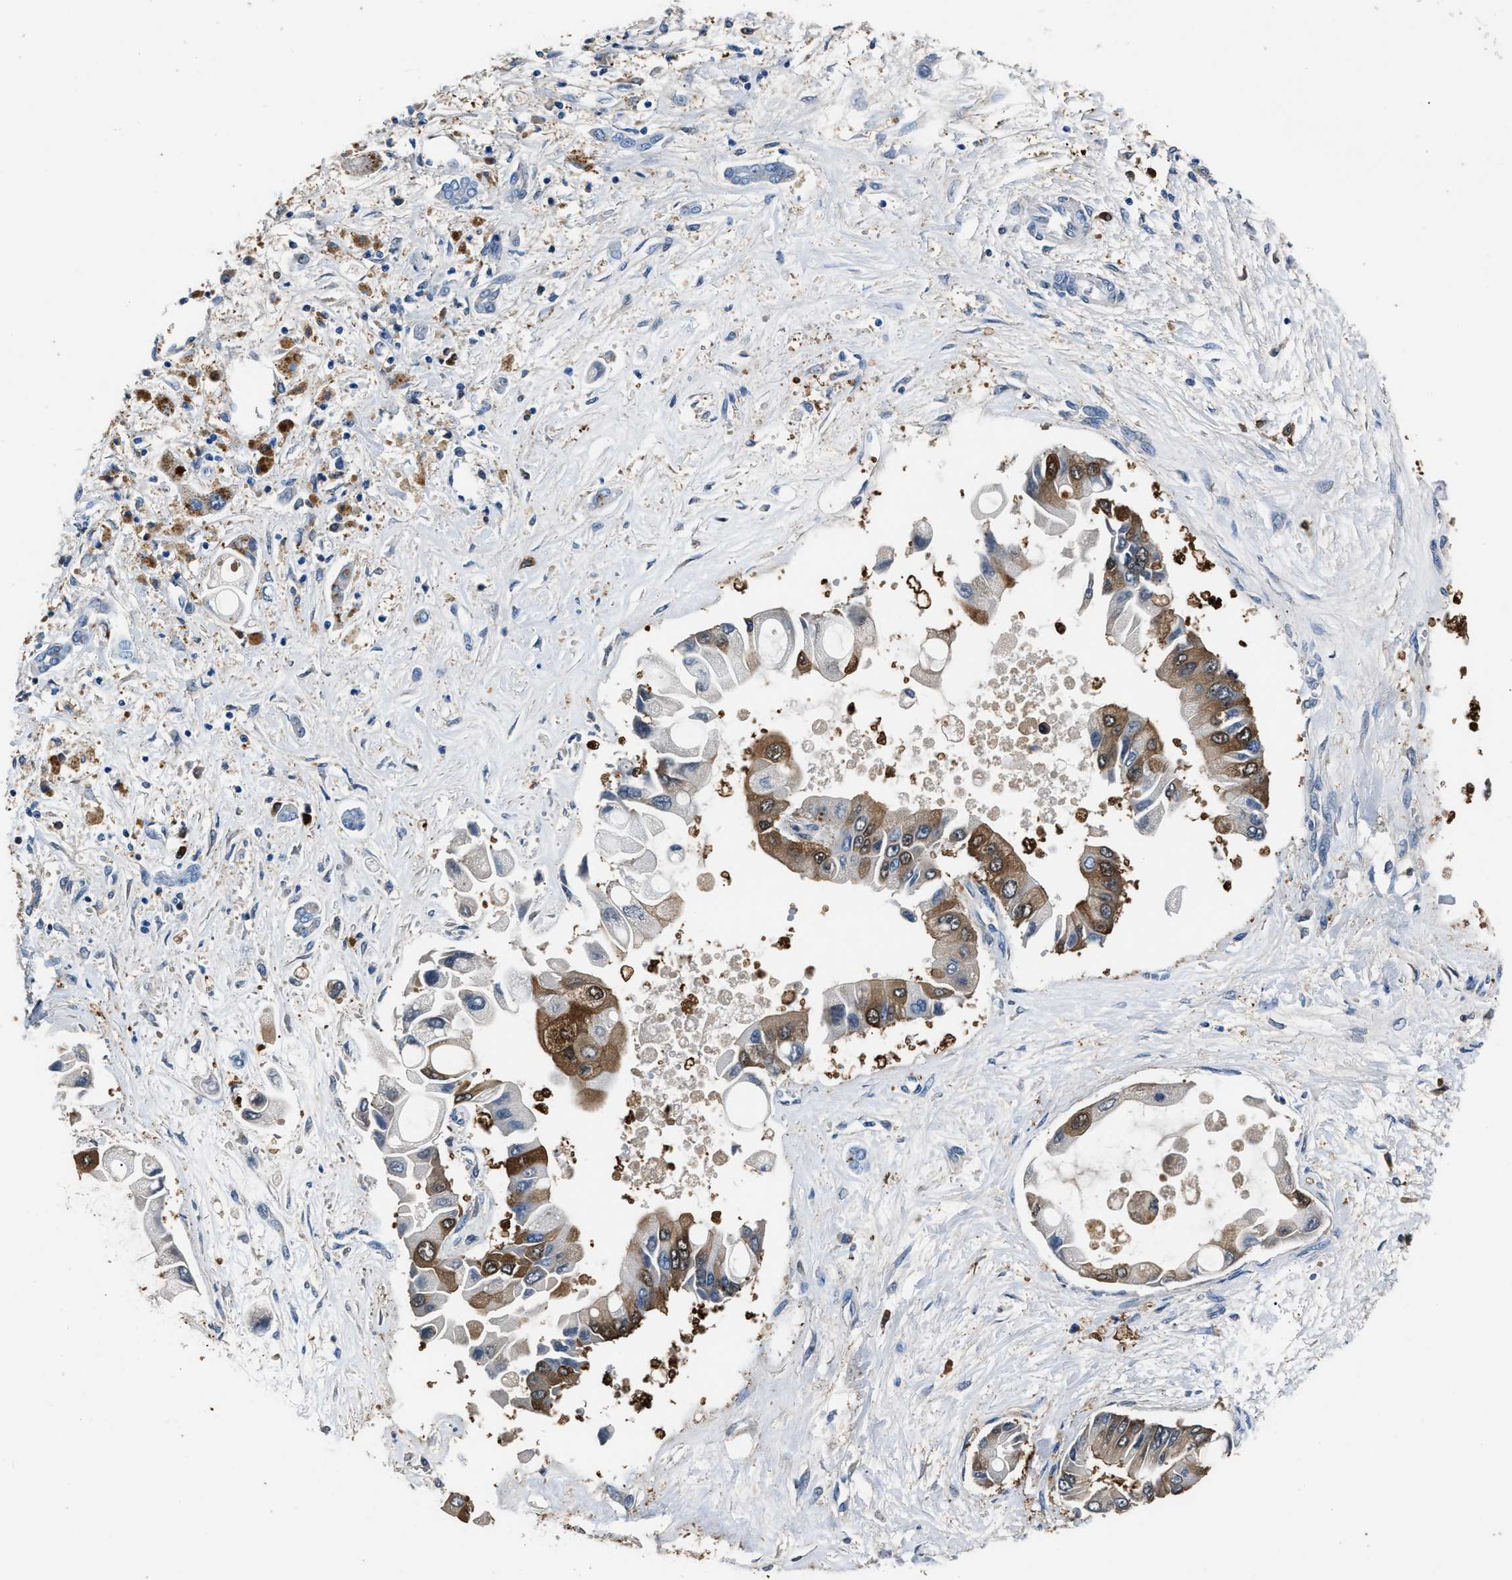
{"staining": {"intensity": "moderate", "quantity": "25%-75%", "location": "cytoplasmic/membranous"}, "tissue": "liver cancer", "cell_type": "Tumor cells", "image_type": "cancer", "snomed": [{"axis": "morphology", "description": "Cholangiocarcinoma"}, {"axis": "topography", "description": "Liver"}], "caption": "Moderate cytoplasmic/membranous positivity is seen in approximately 25%-75% of tumor cells in liver cancer.", "gene": "GSTP1", "patient": {"sex": "male", "age": 50}}